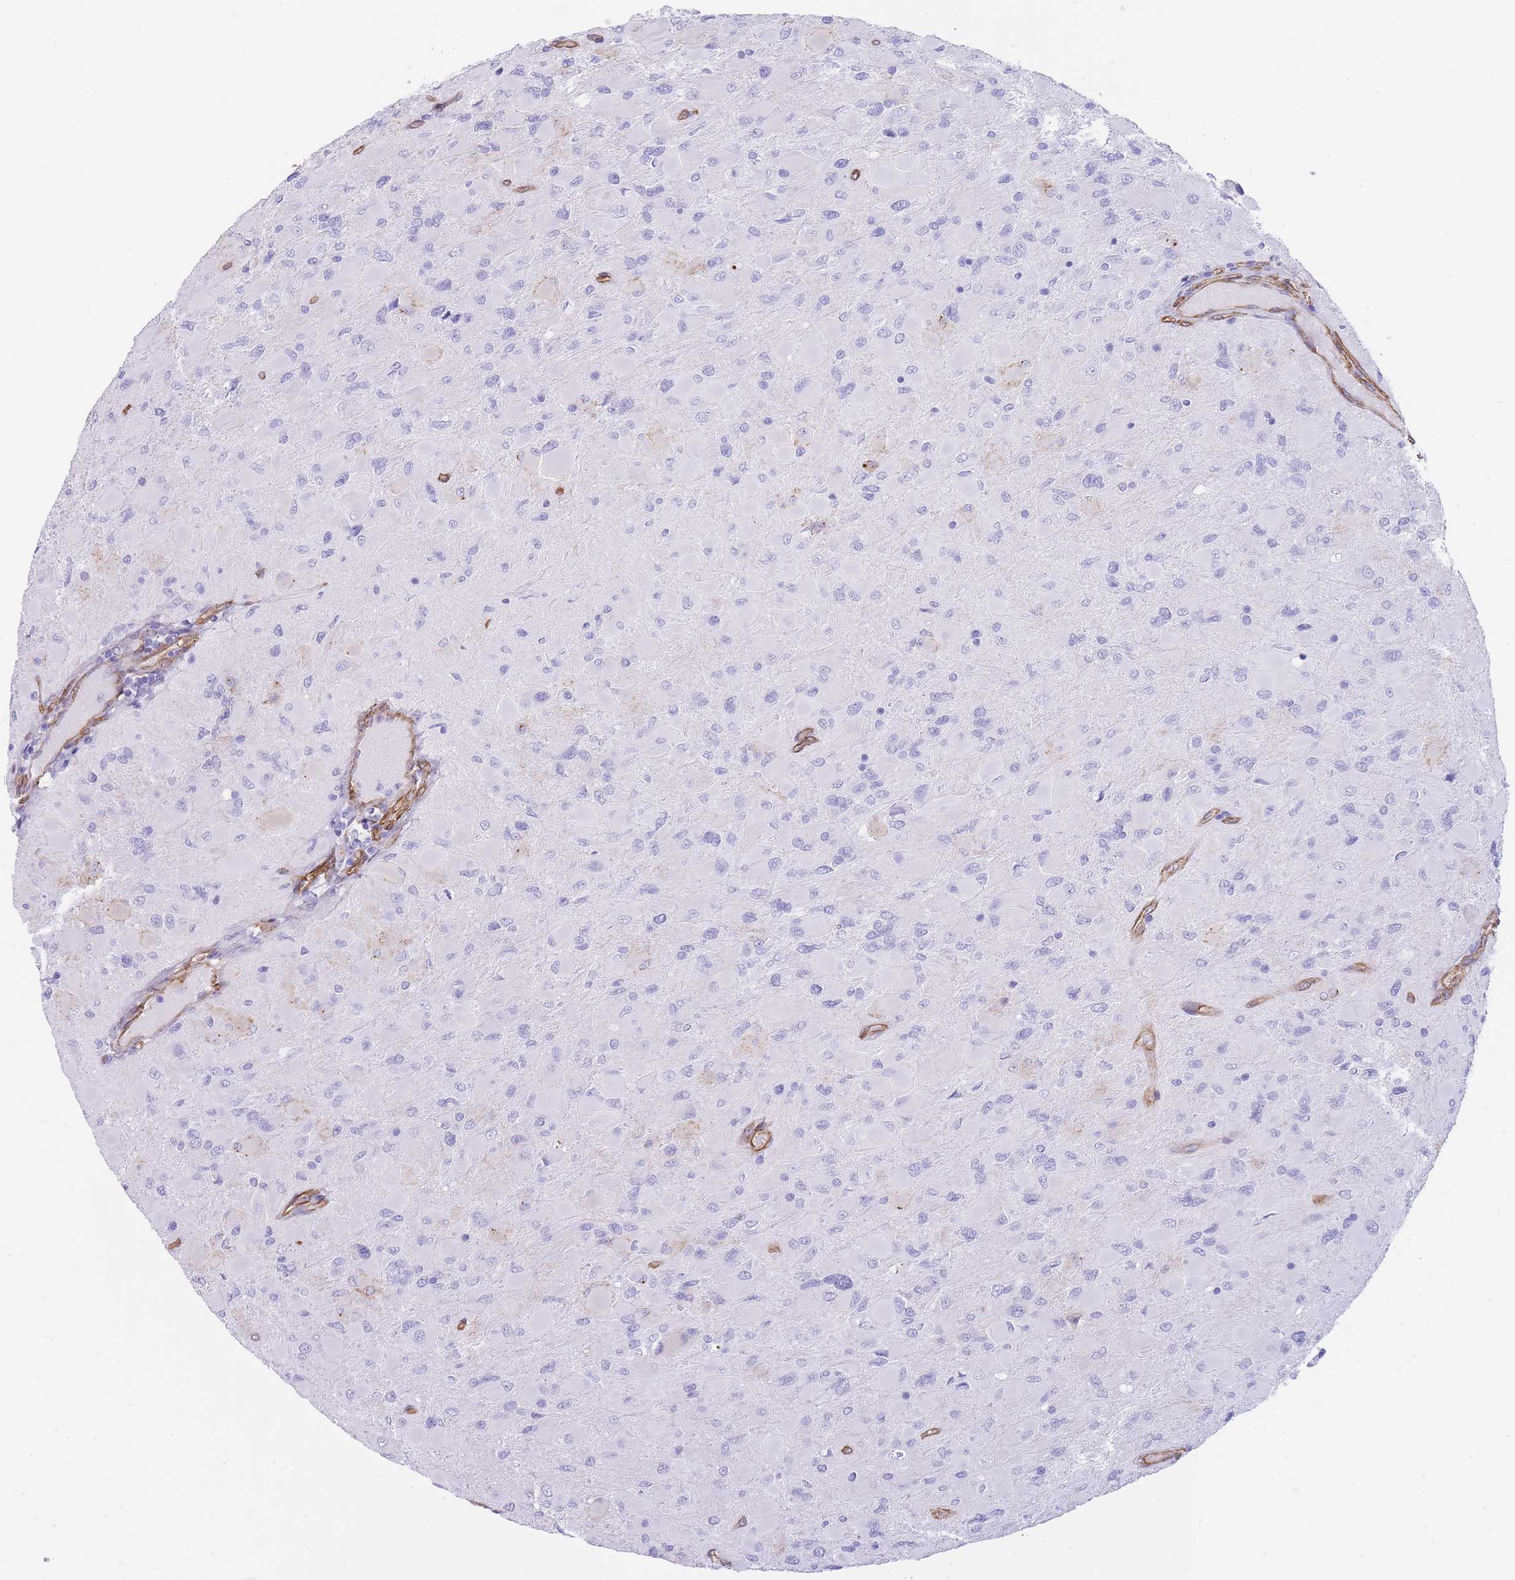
{"staining": {"intensity": "negative", "quantity": "none", "location": "none"}, "tissue": "glioma", "cell_type": "Tumor cells", "image_type": "cancer", "snomed": [{"axis": "morphology", "description": "Glioma, malignant, High grade"}, {"axis": "topography", "description": "Cerebral cortex"}], "caption": "The IHC photomicrograph has no significant positivity in tumor cells of glioma tissue.", "gene": "CAVIN1", "patient": {"sex": "female", "age": 36}}